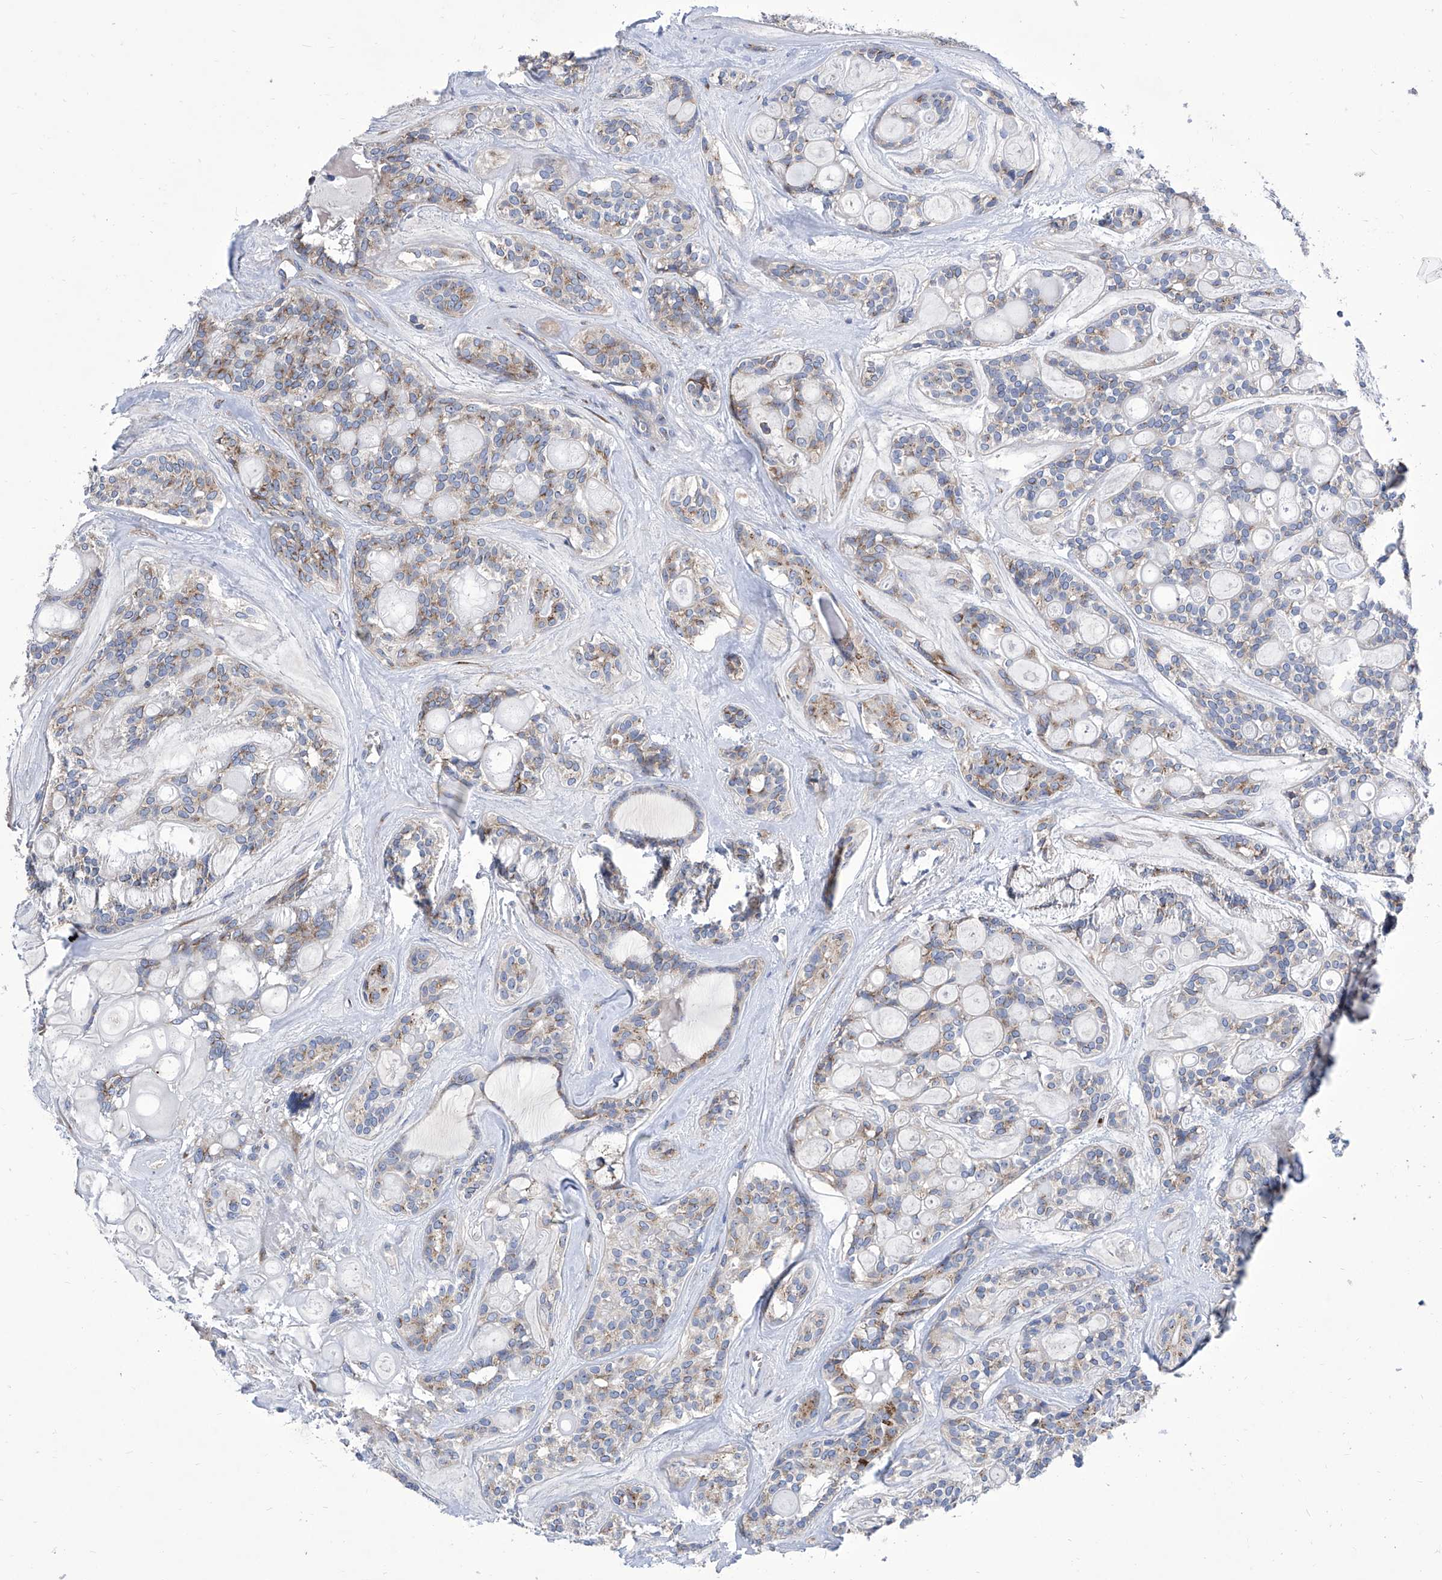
{"staining": {"intensity": "weak", "quantity": "25%-75%", "location": "cytoplasmic/membranous"}, "tissue": "head and neck cancer", "cell_type": "Tumor cells", "image_type": "cancer", "snomed": [{"axis": "morphology", "description": "Adenocarcinoma, NOS"}, {"axis": "topography", "description": "Head-Neck"}], "caption": "Head and neck cancer (adenocarcinoma) stained with a protein marker shows weak staining in tumor cells.", "gene": "TJAP1", "patient": {"sex": "male", "age": 66}}